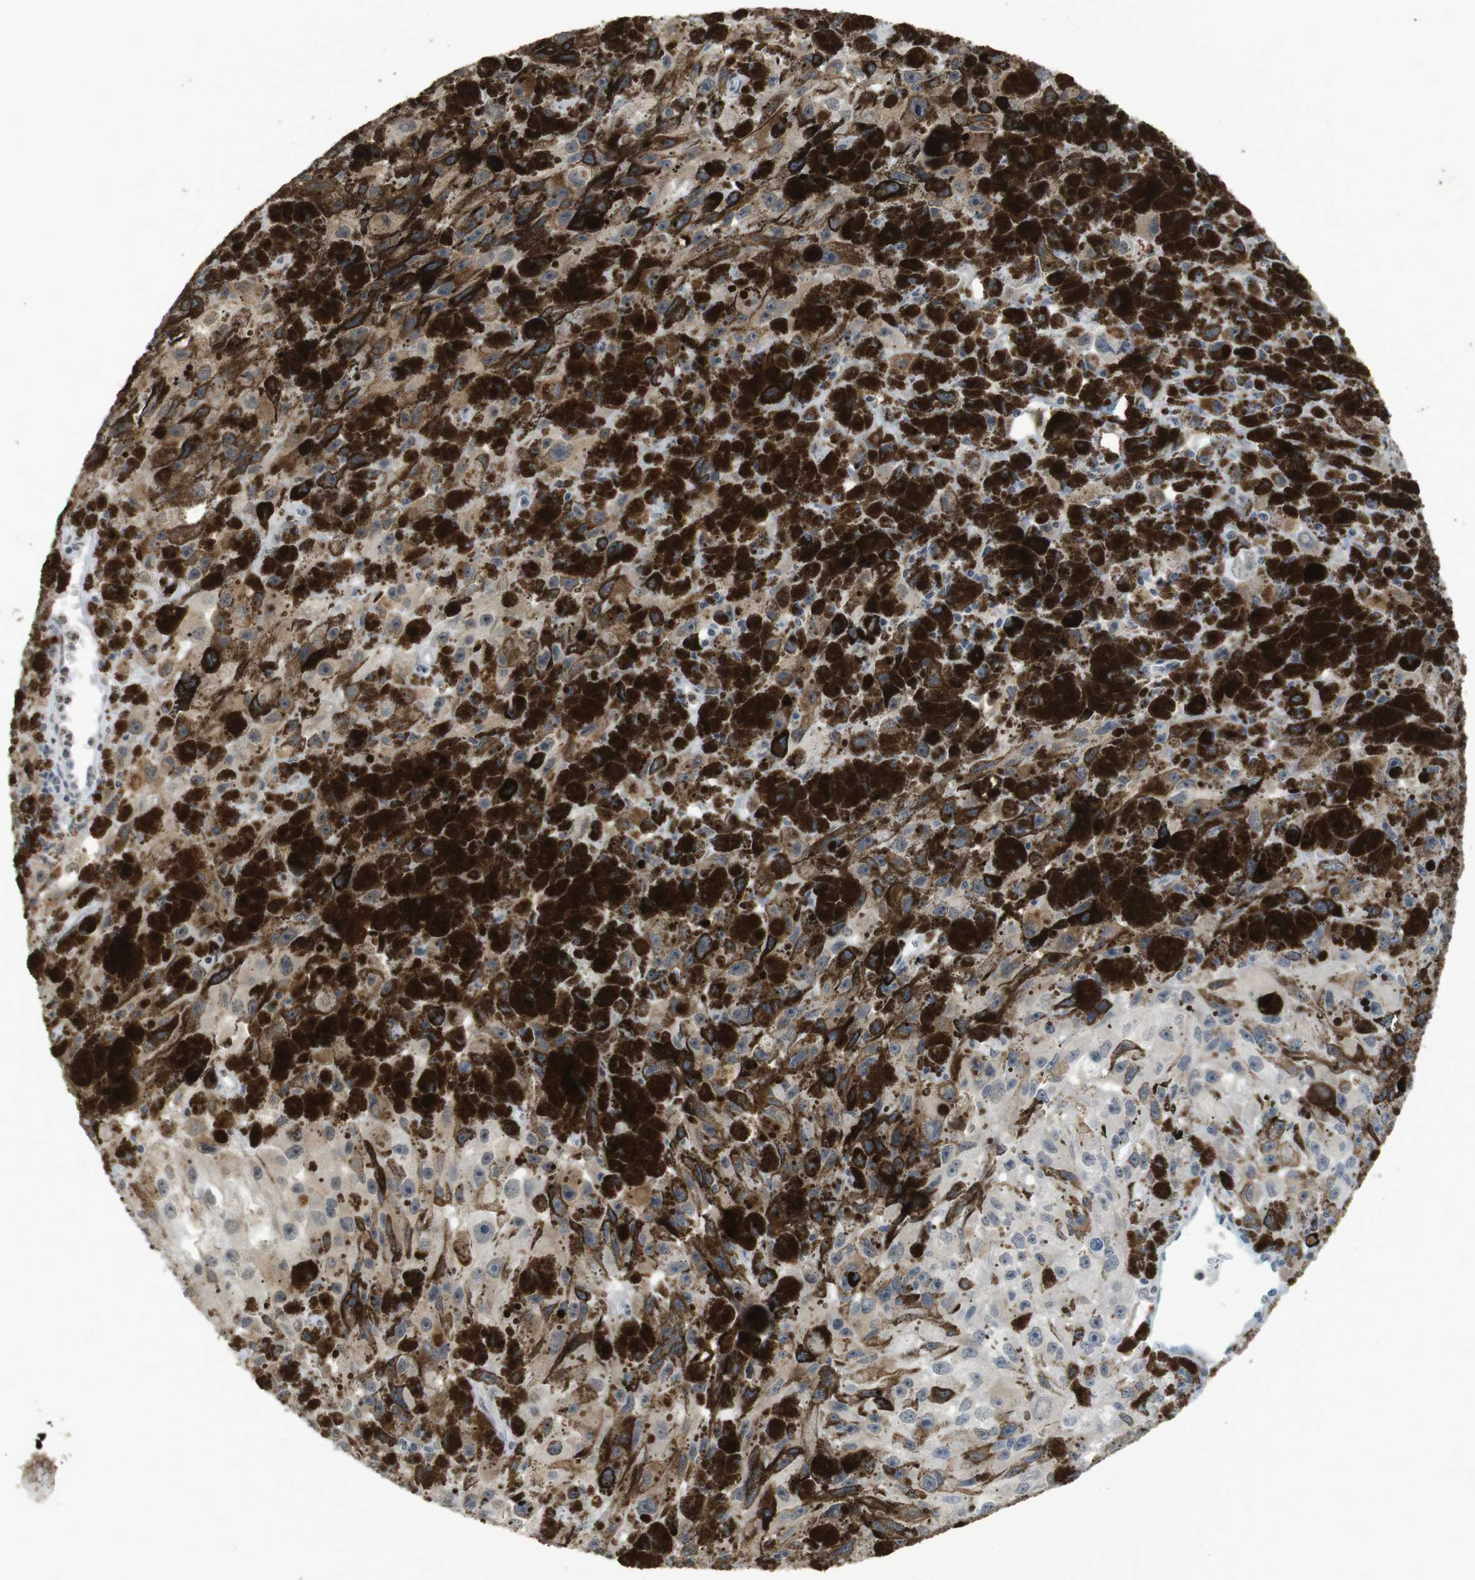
{"staining": {"intensity": "weak", "quantity": "25%-75%", "location": "cytoplasmic/membranous"}, "tissue": "melanoma", "cell_type": "Tumor cells", "image_type": "cancer", "snomed": [{"axis": "morphology", "description": "Malignant melanoma, NOS"}, {"axis": "topography", "description": "Skin"}], "caption": "DAB (3,3'-diaminobenzidine) immunohistochemical staining of melanoma shows weak cytoplasmic/membranous protein staining in approximately 25%-75% of tumor cells.", "gene": "FZD10", "patient": {"sex": "female", "age": 104}}